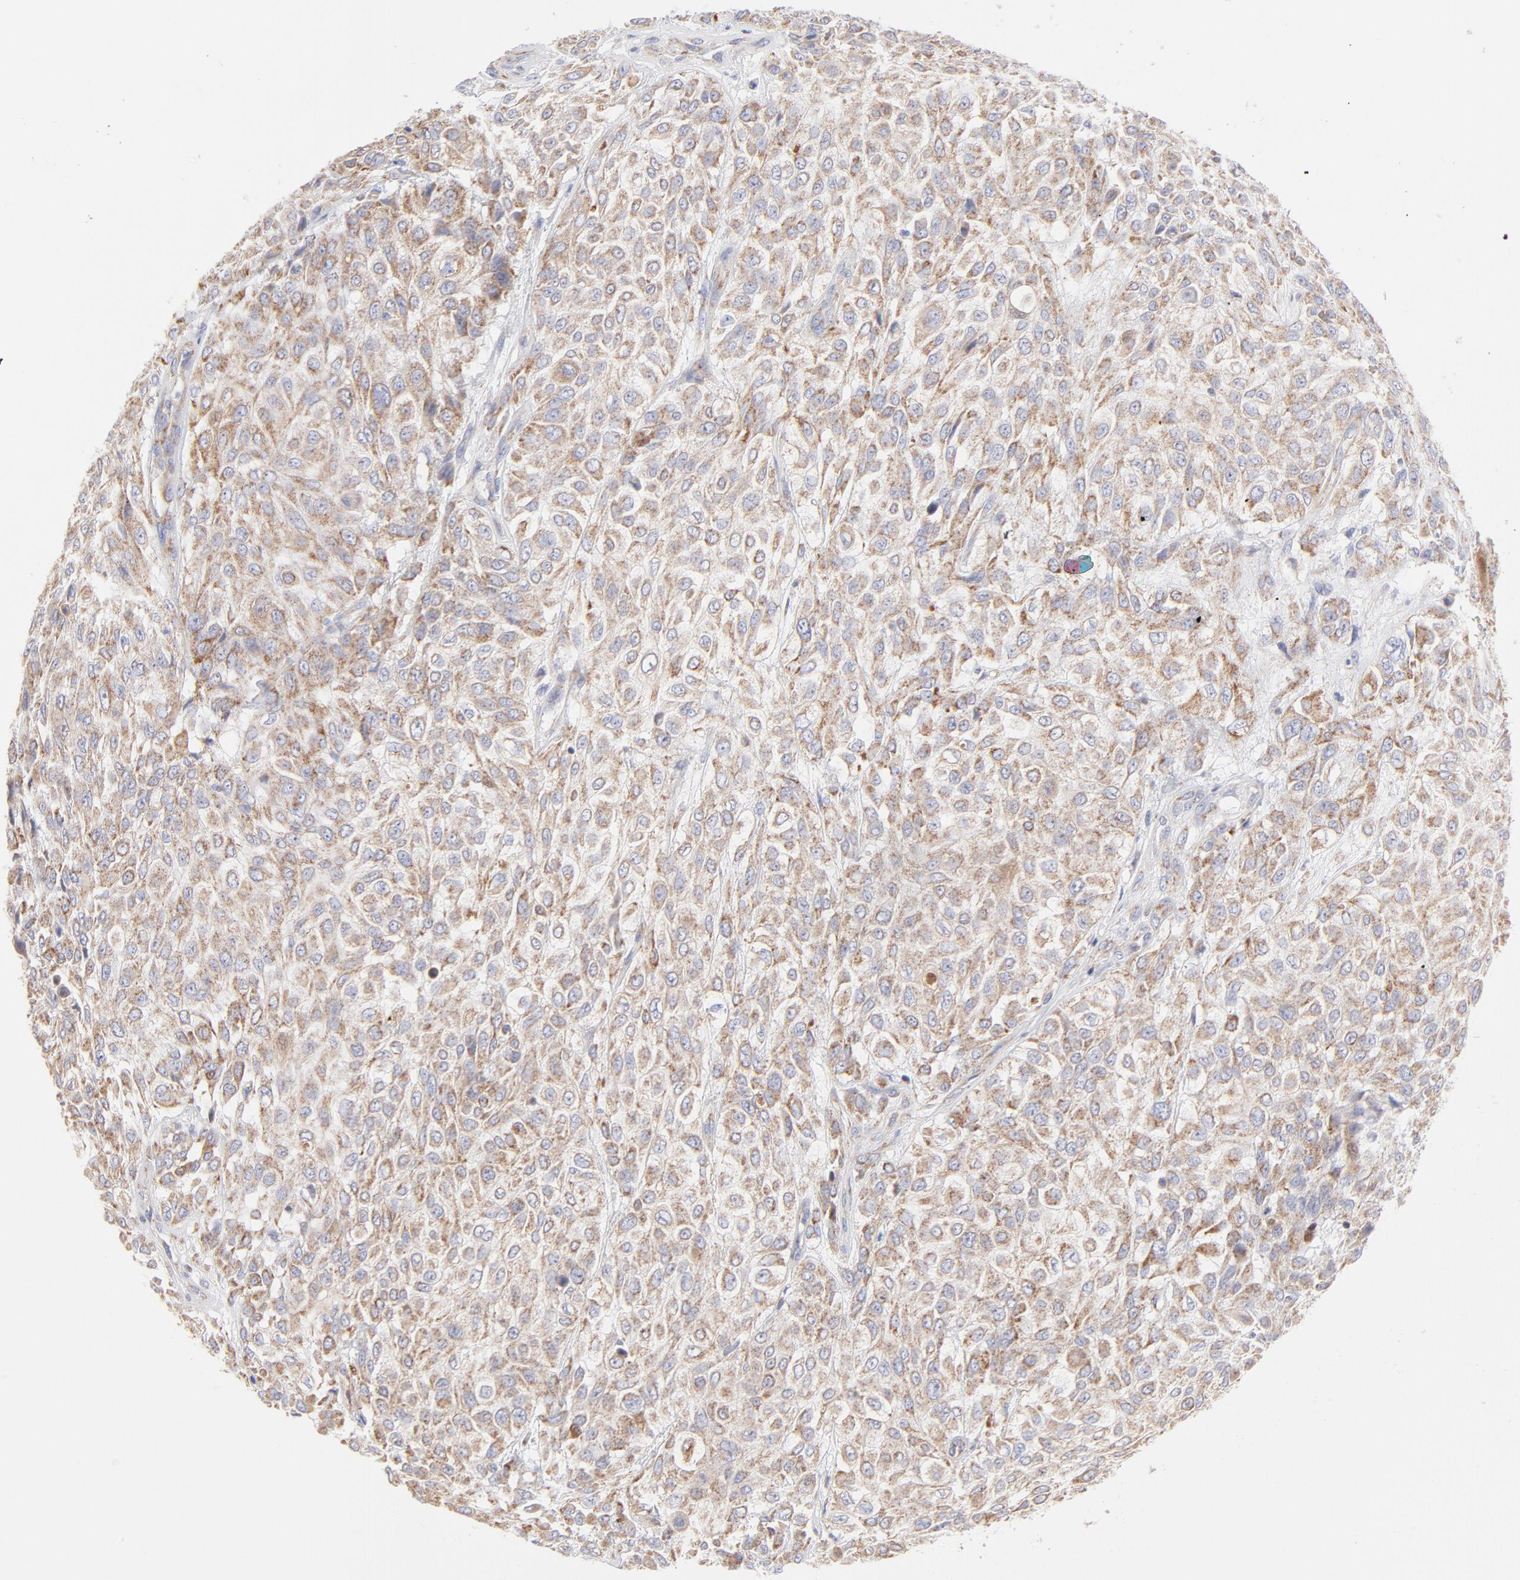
{"staining": {"intensity": "weak", "quantity": ">75%", "location": "cytoplasmic/membranous"}, "tissue": "urothelial cancer", "cell_type": "Tumor cells", "image_type": "cancer", "snomed": [{"axis": "morphology", "description": "Urothelial carcinoma, High grade"}, {"axis": "topography", "description": "Urinary bladder"}], "caption": "Weak cytoplasmic/membranous expression for a protein is present in approximately >75% of tumor cells of high-grade urothelial carcinoma using immunohistochemistry.", "gene": "TIMM8A", "patient": {"sex": "male", "age": 57}}